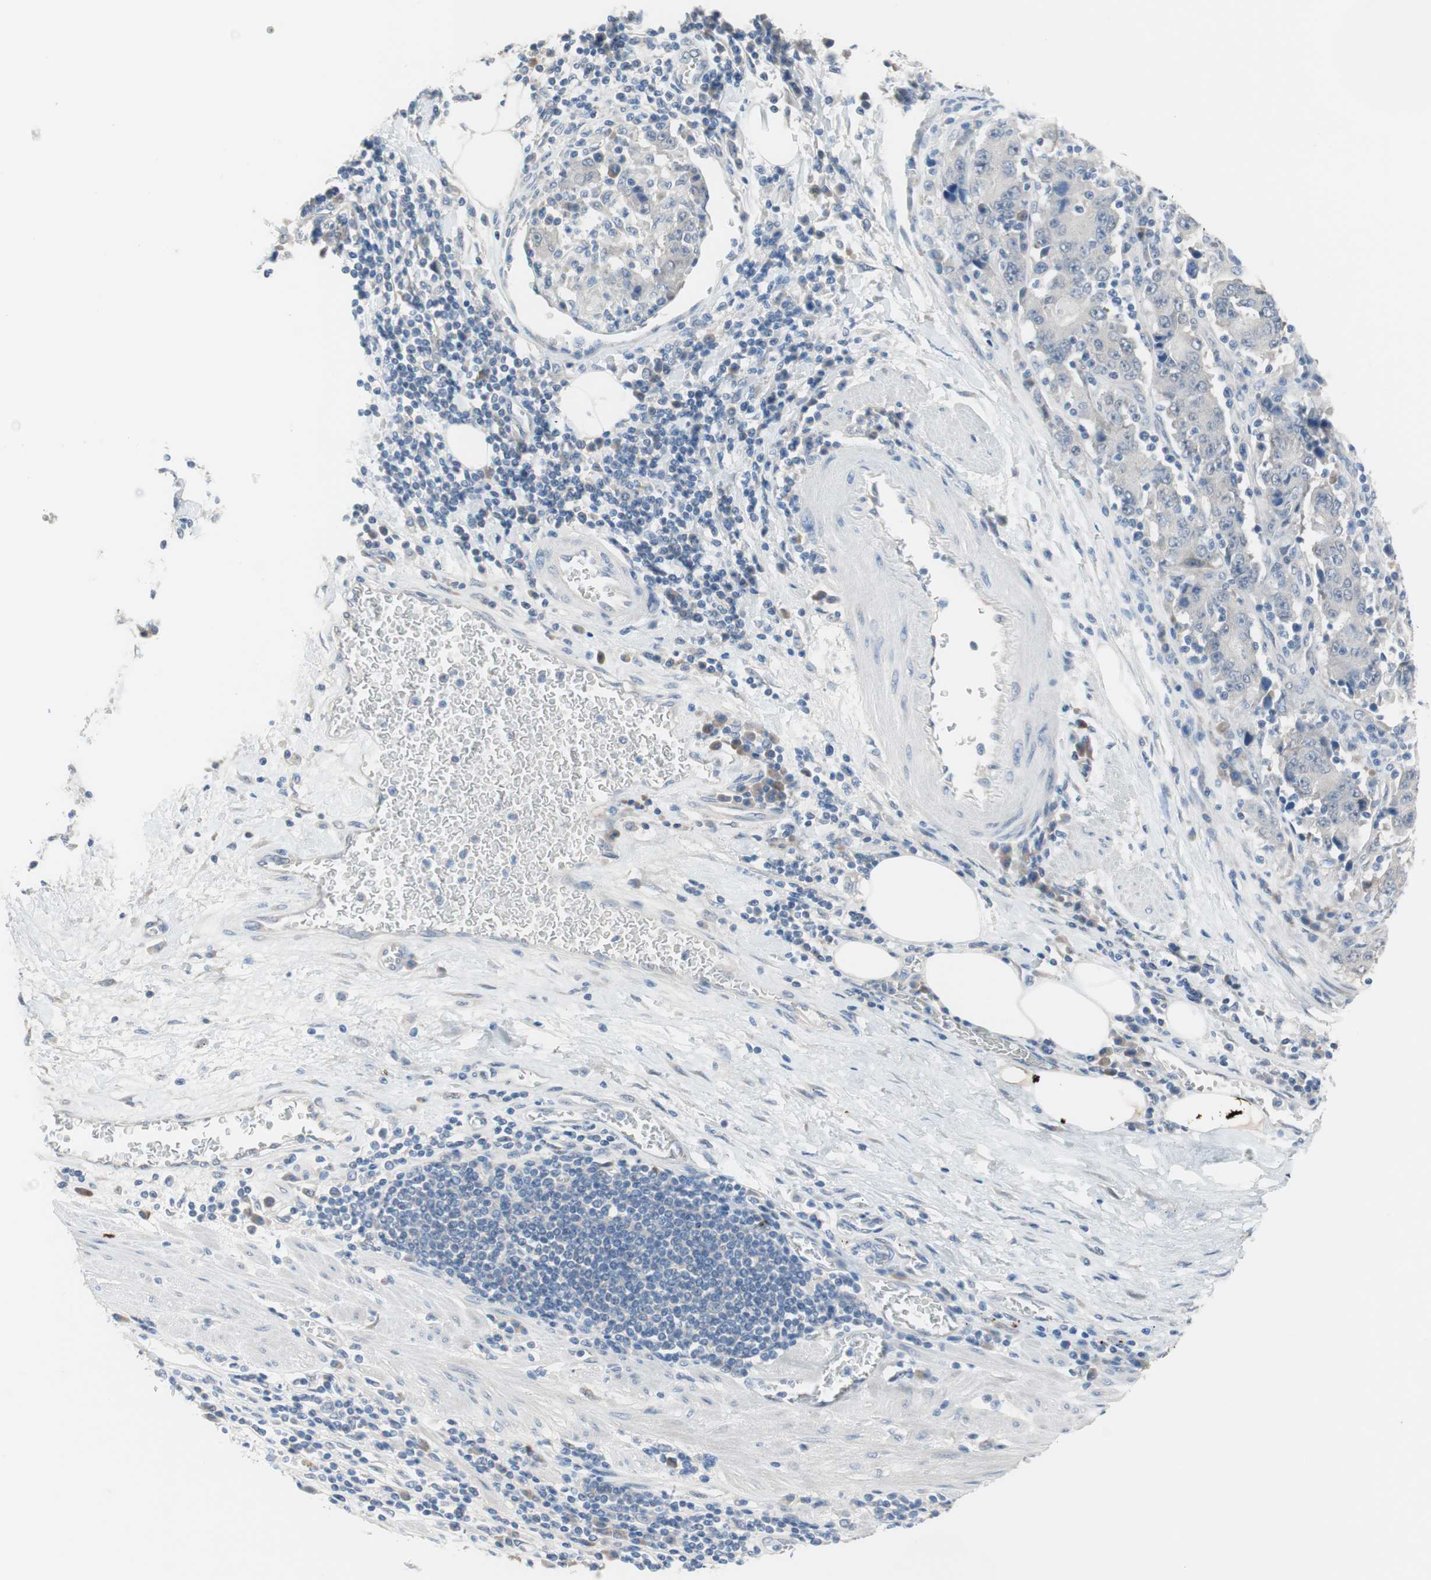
{"staining": {"intensity": "negative", "quantity": "none", "location": "none"}, "tissue": "stomach cancer", "cell_type": "Tumor cells", "image_type": "cancer", "snomed": [{"axis": "morphology", "description": "Normal tissue, NOS"}, {"axis": "morphology", "description": "Adenocarcinoma, NOS"}, {"axis": "topography", "description": "Stomach, upper"}, {"axis": "topography", "description": "Stomach"}], "caption": "Immunohistochemical staining of stomach adenocarcinoma shows no significant expression in tumor cells.", "gene": "GRHL1", "patient": {"sex": "male", "age": 59}}